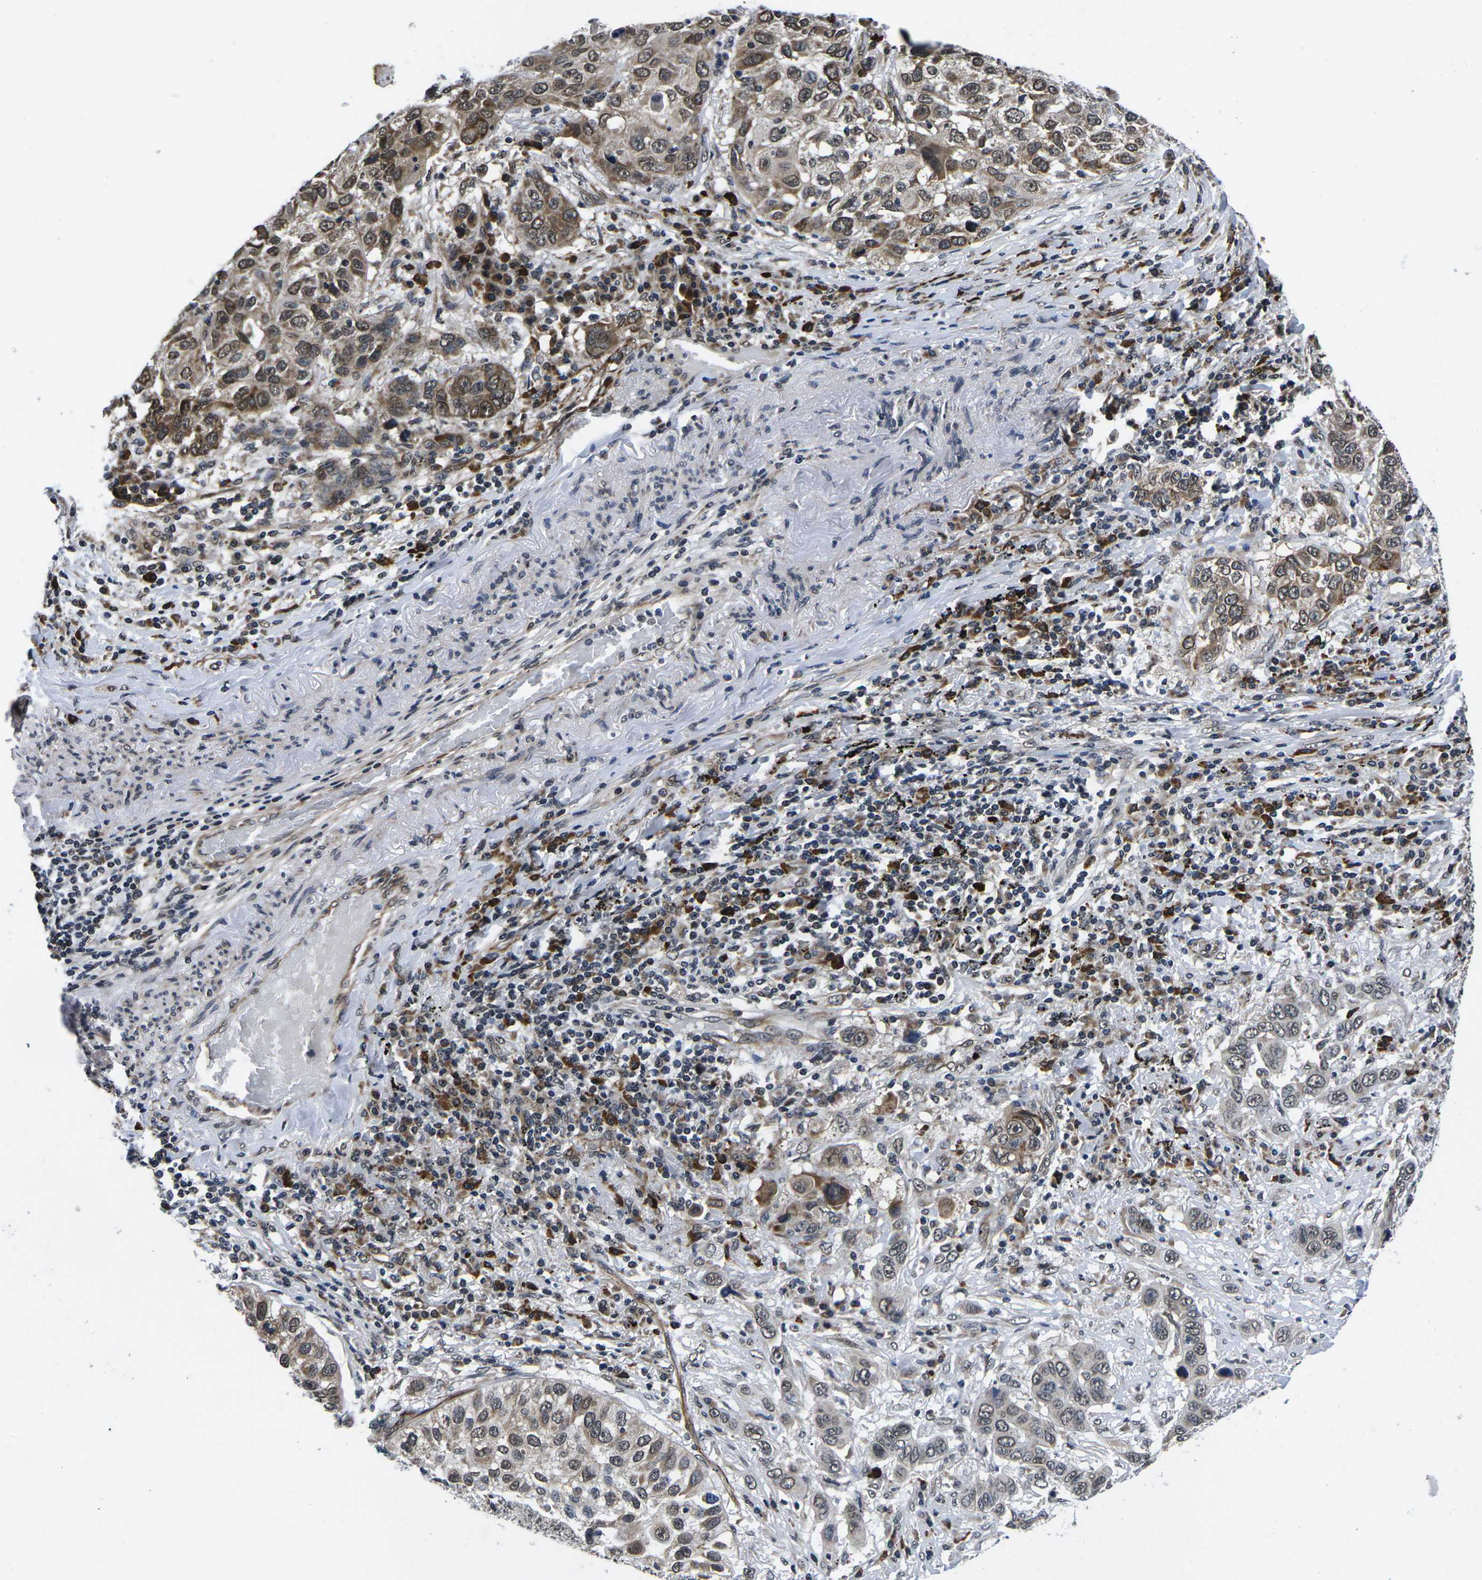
{"staining": {"intensity": "moderate", "quantity": "25%-75%", "location": "cytoplasmic/membranous,nuclear"}, "tissue": "lung cancer", "cell_type": "Tumor cells", "image_type": "cancer", "snomed": [{"axis": "morphology", "description": "Squamous cell carcinoma, NOS"}, {"axis": "topography", "description": "Lung"}], "caption": "Moderate cytoplasmic/membranous and nuclear positivity for a protein is appreciated in about 25%-75% of tumor cells of lung squamous cell carcinoma using IHC.", "gene": "CCNE1", "patient": {"sex": "male", "age": 57}}